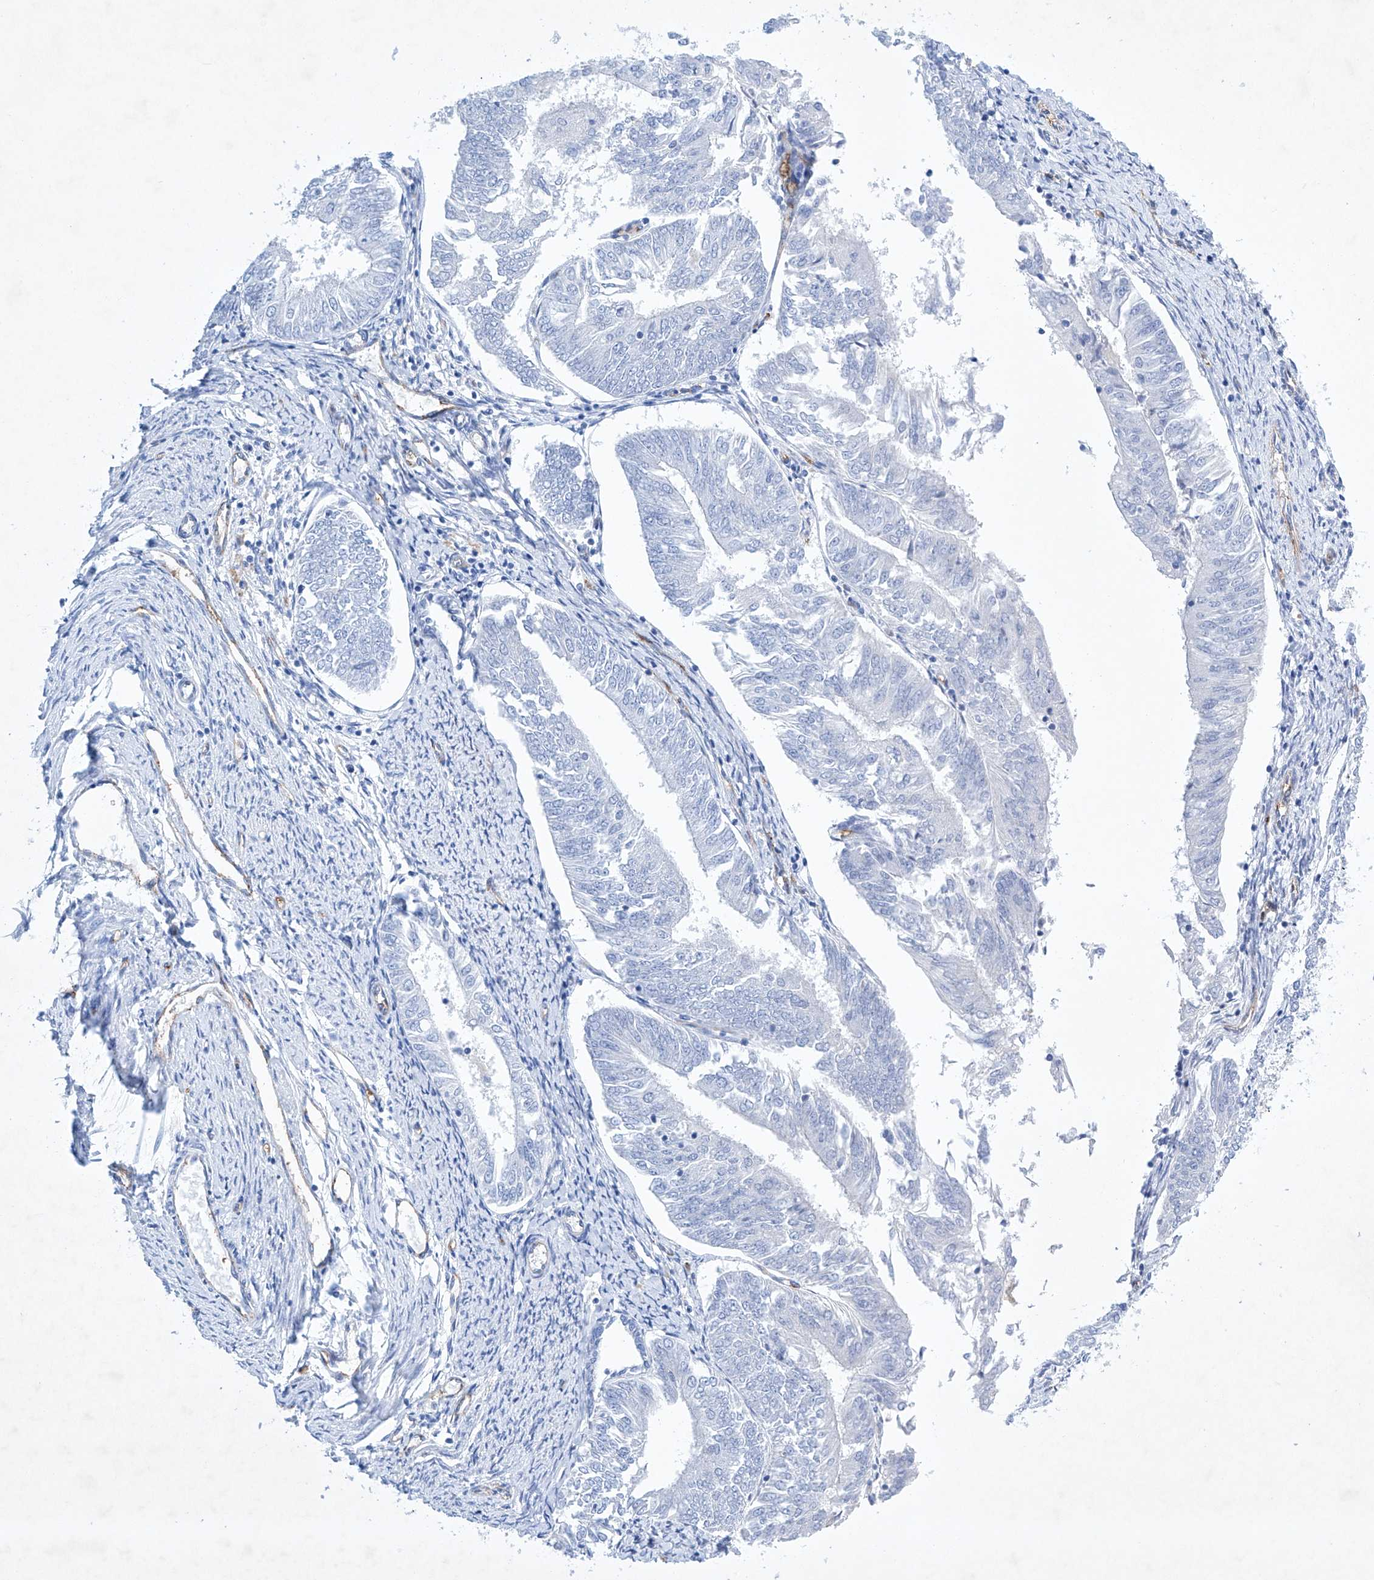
{"staining": {"intensity": "negative", "quantity": "none", "location": "none"}, "tissue": "endometrial cancer", "cell_type": "Tumor cells", "image_type": "cancer", "snomed": [{"axis": "morphology", "description": "Adenocarcinoma, NOS"}, {"axis": "topography", "description": "Endometrium"}], "caption": "Tumor cells are negative for protein expression in human endometrial cancer (adenocarcinoma). (Stains: DAB immunohistochemistry (IHC) with hematoxylin counter stain, Microscopy: brightfield microscopy at high magnification).", "gene": "ETV7", "patient": {"sex": "female", "age": 58}}